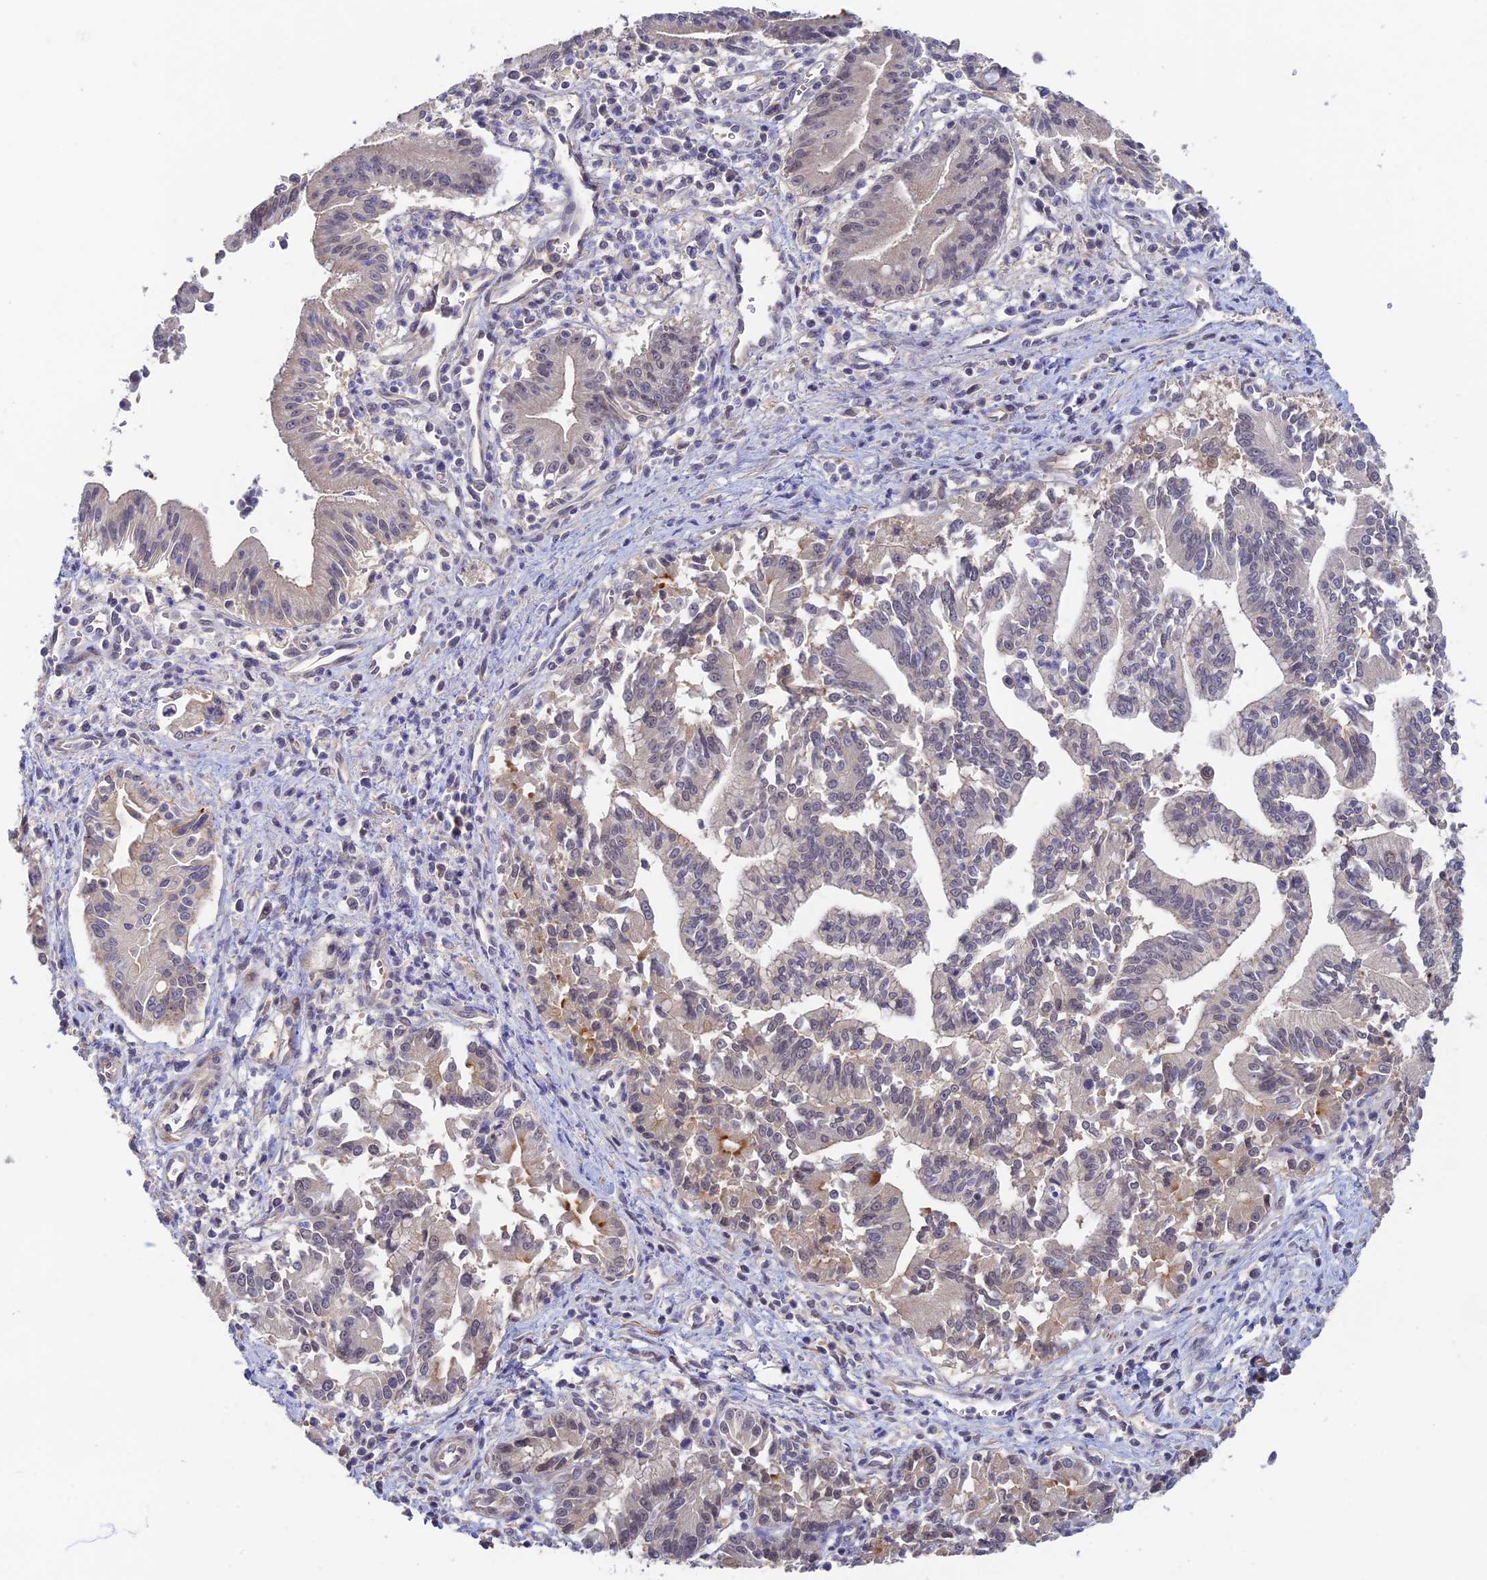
{"staining": {"intensity": "weak", "quantity": "<25%", "location": "cytoplasmic/membranous"}, "tissue": "pancreatic cancer", "cell_type": "Tumor cells", "image_type": "cancer", "snomed": [{"axis": "morphology", "description": "Adenocarcinoma, NOS"}, {"axis": "topography", "description": "Pancreas"}], "caption": "This is an IHC image of pancreatic cancer. There is no positivity in tumor cells.", "gene": "CWH43", "patient": {"sex": "male", "age": 78}}